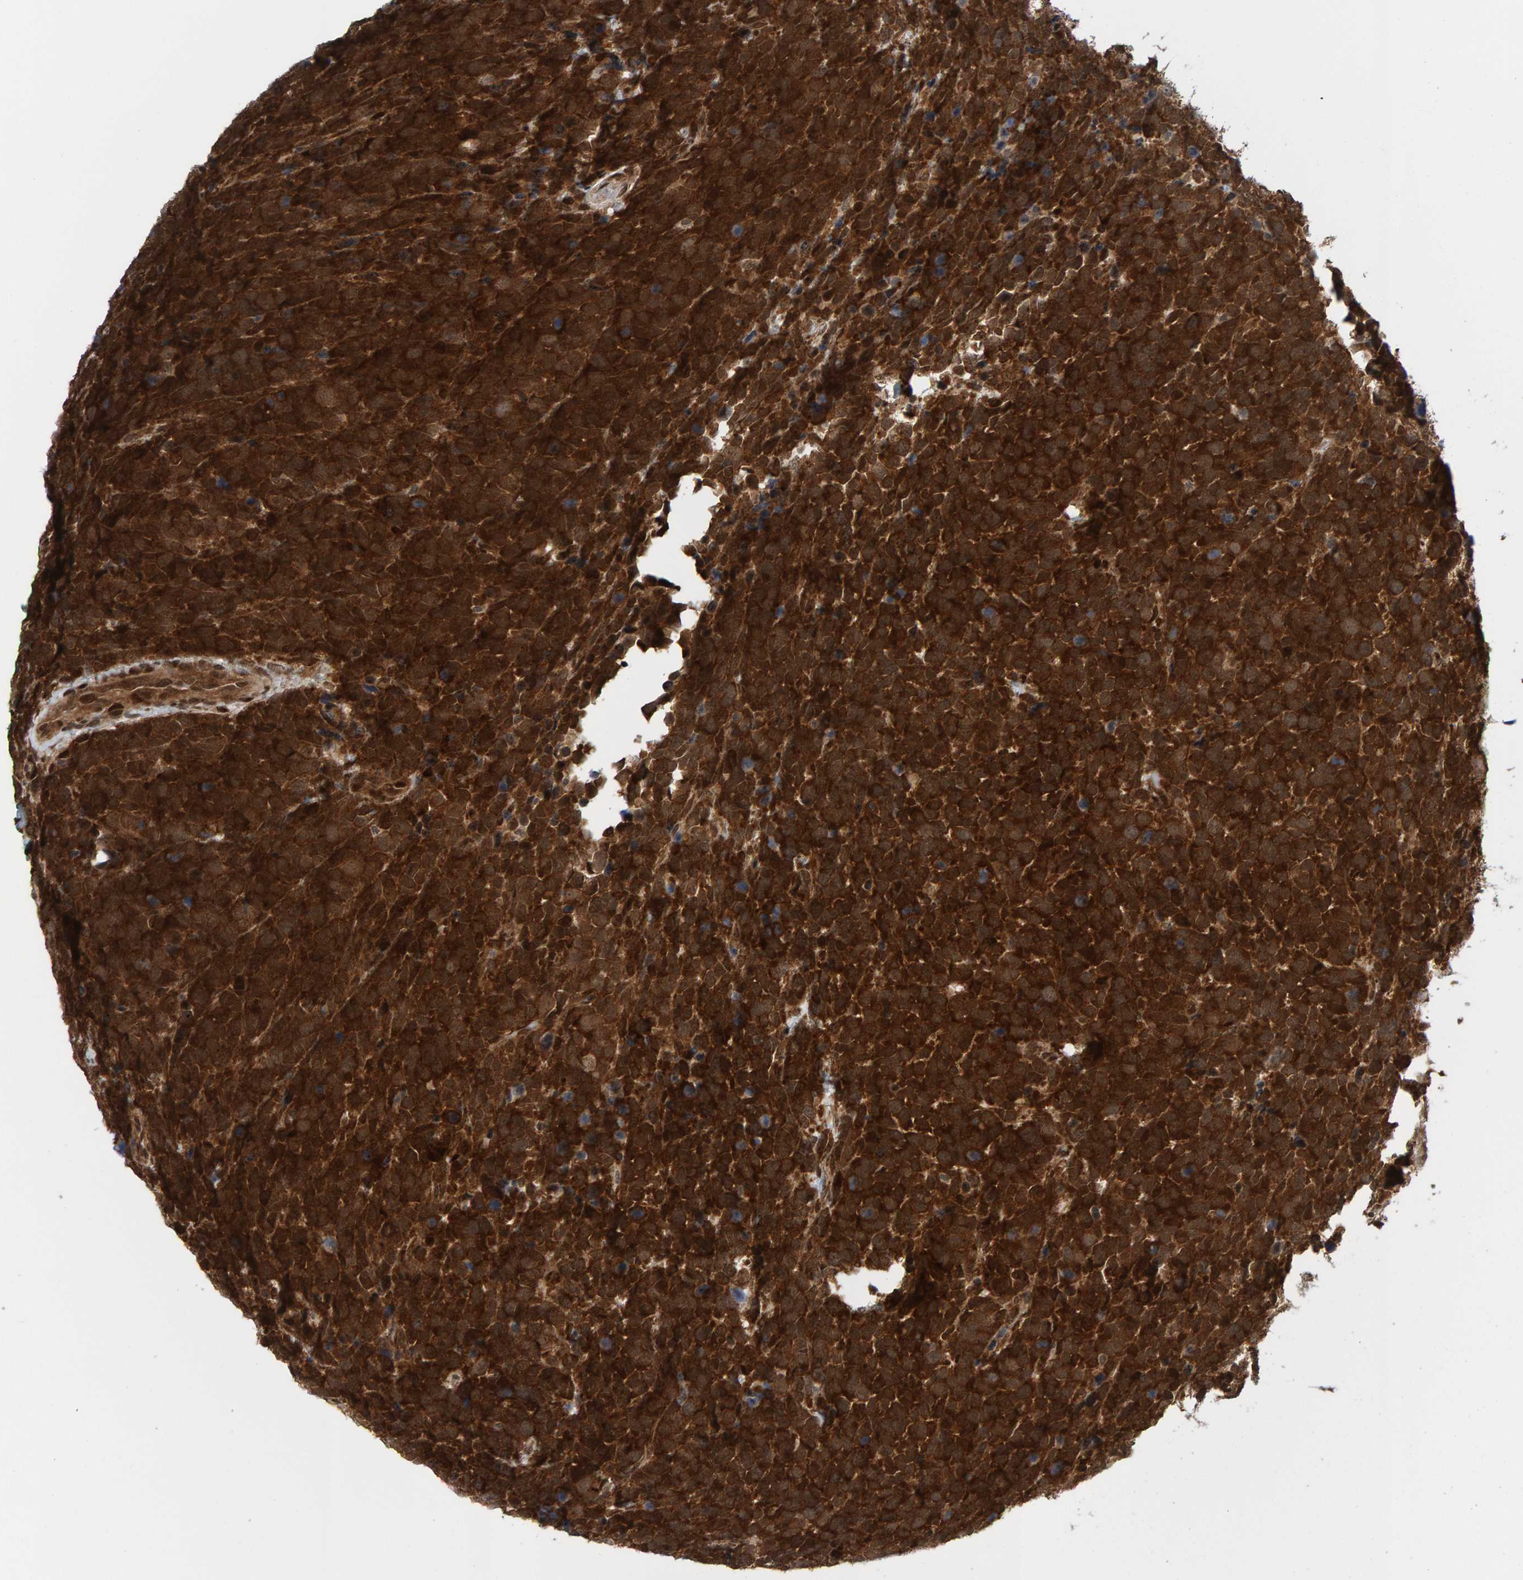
{"staining": {"intensity": "strong", "quantity": ">75%", "location": "cytoplasmic/membranous"}, "tissue": "urothelial cancer", "cell_type": "Tumor cells", "image_type": "cancer", "snomed": [{"axis": "morphology", "description": "Urothelial carcinoma, High grade"}, {"axis": "topography", "description": "Urinary bladder"}], "caption": "Immunohistochemistry photomicrograph of high-grade urothelial carcinoma stained for a protein (brown), which reveals high levels of strong cytoplasmic/membranous positivity in approximately >75% of tumor cells.", "gene": "ZNF366", "patient": {"sex": "female", "age": 82}}